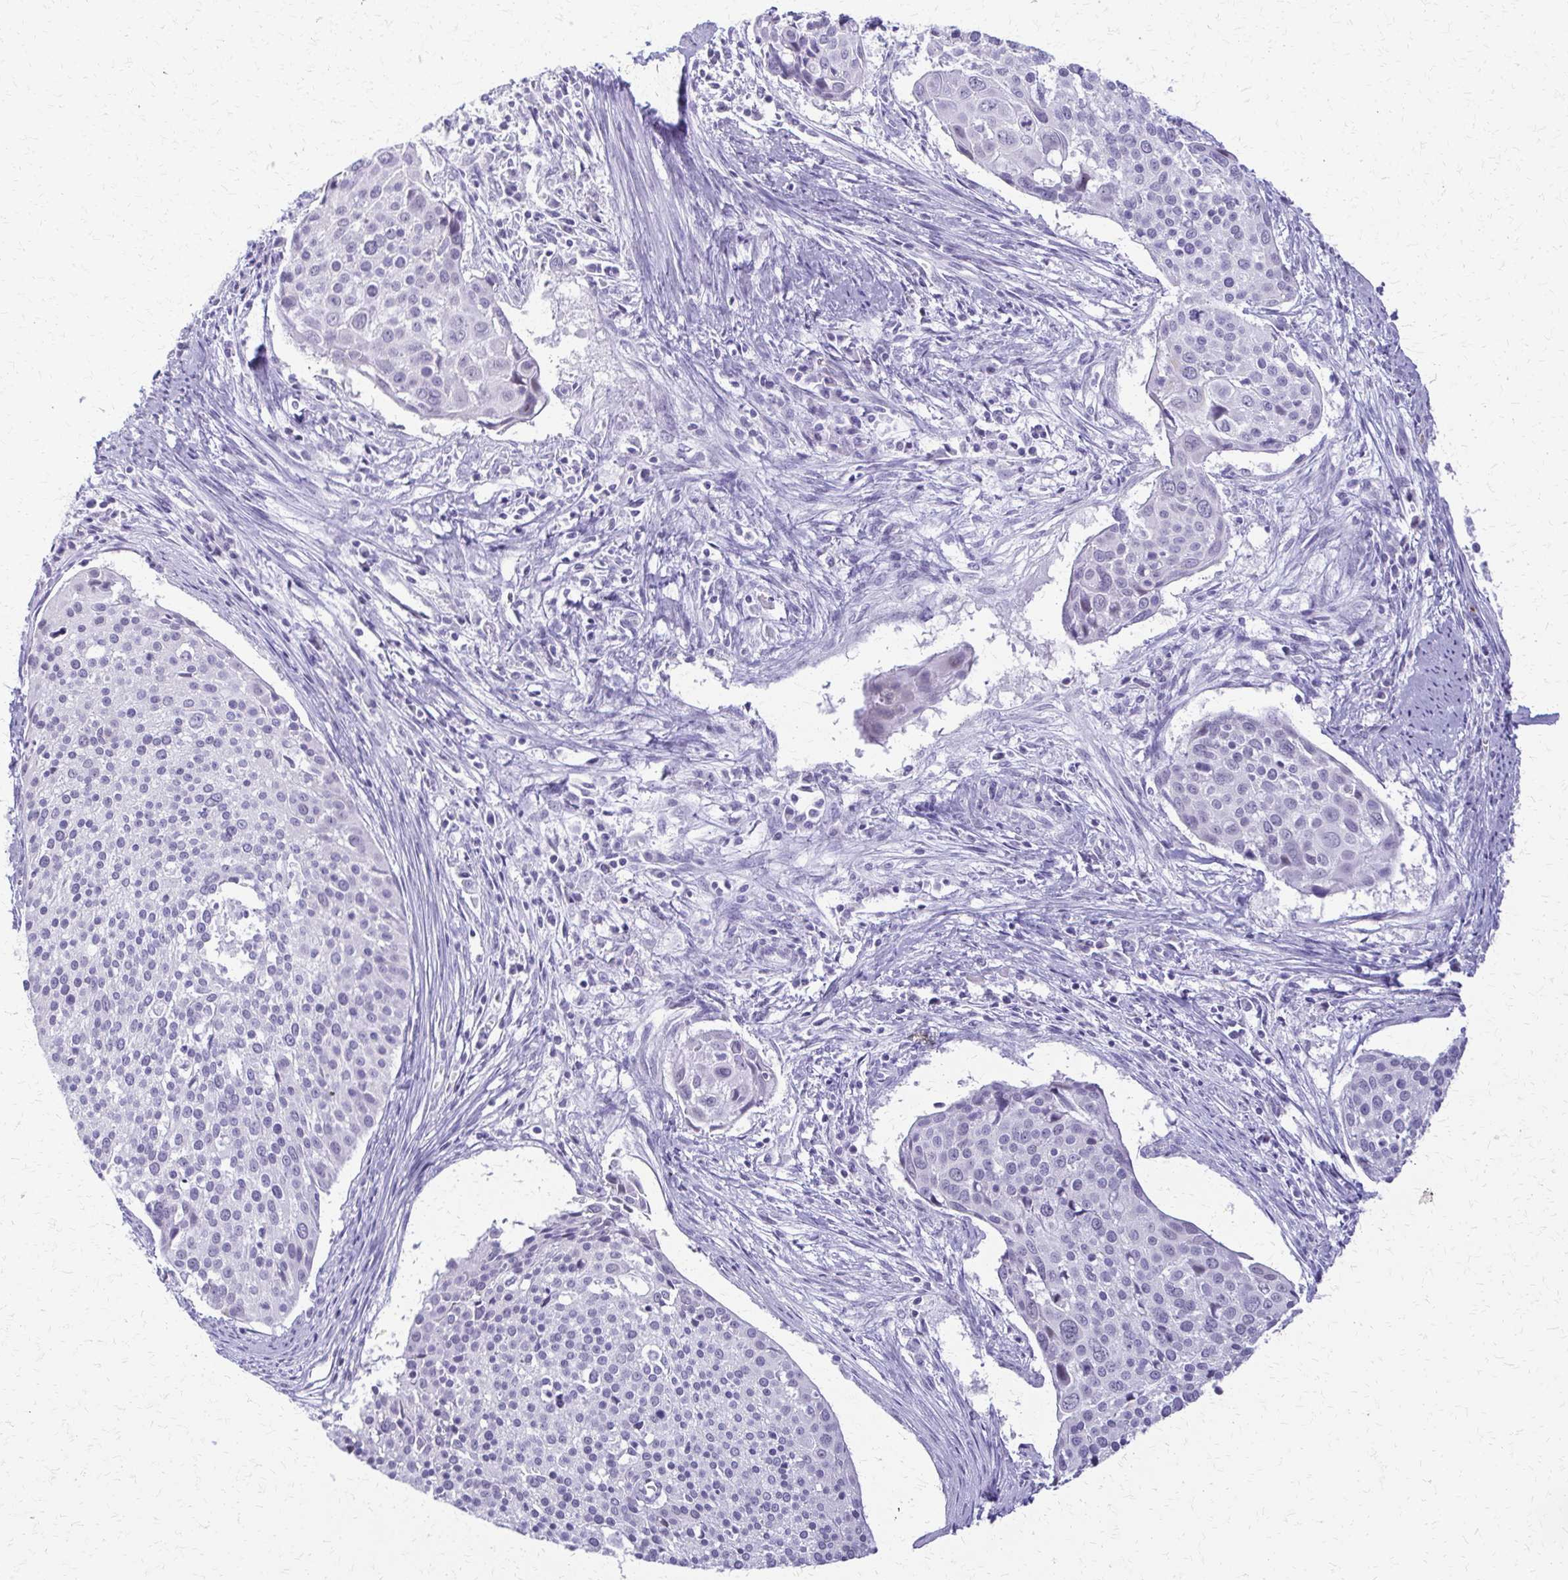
{"staining": {"intensity": "negative", "quantity": "none", "location": "none"}, "tissue": "cervical cancer", "cell_type": "Tumor cells", "image_type": "cancer", "snomed": [{"axis": "morphology", "description": "Squamous cell carcinoma, NOS"}, {"axis": "topography", "description": "Cervix"}], "caption": "This is a image of immunohistochemistry staining of cervical cancer, which shows no positivity in tumor cells.", "gene": "FAM162B", "patient": {"sex": "female", "age": 39}}